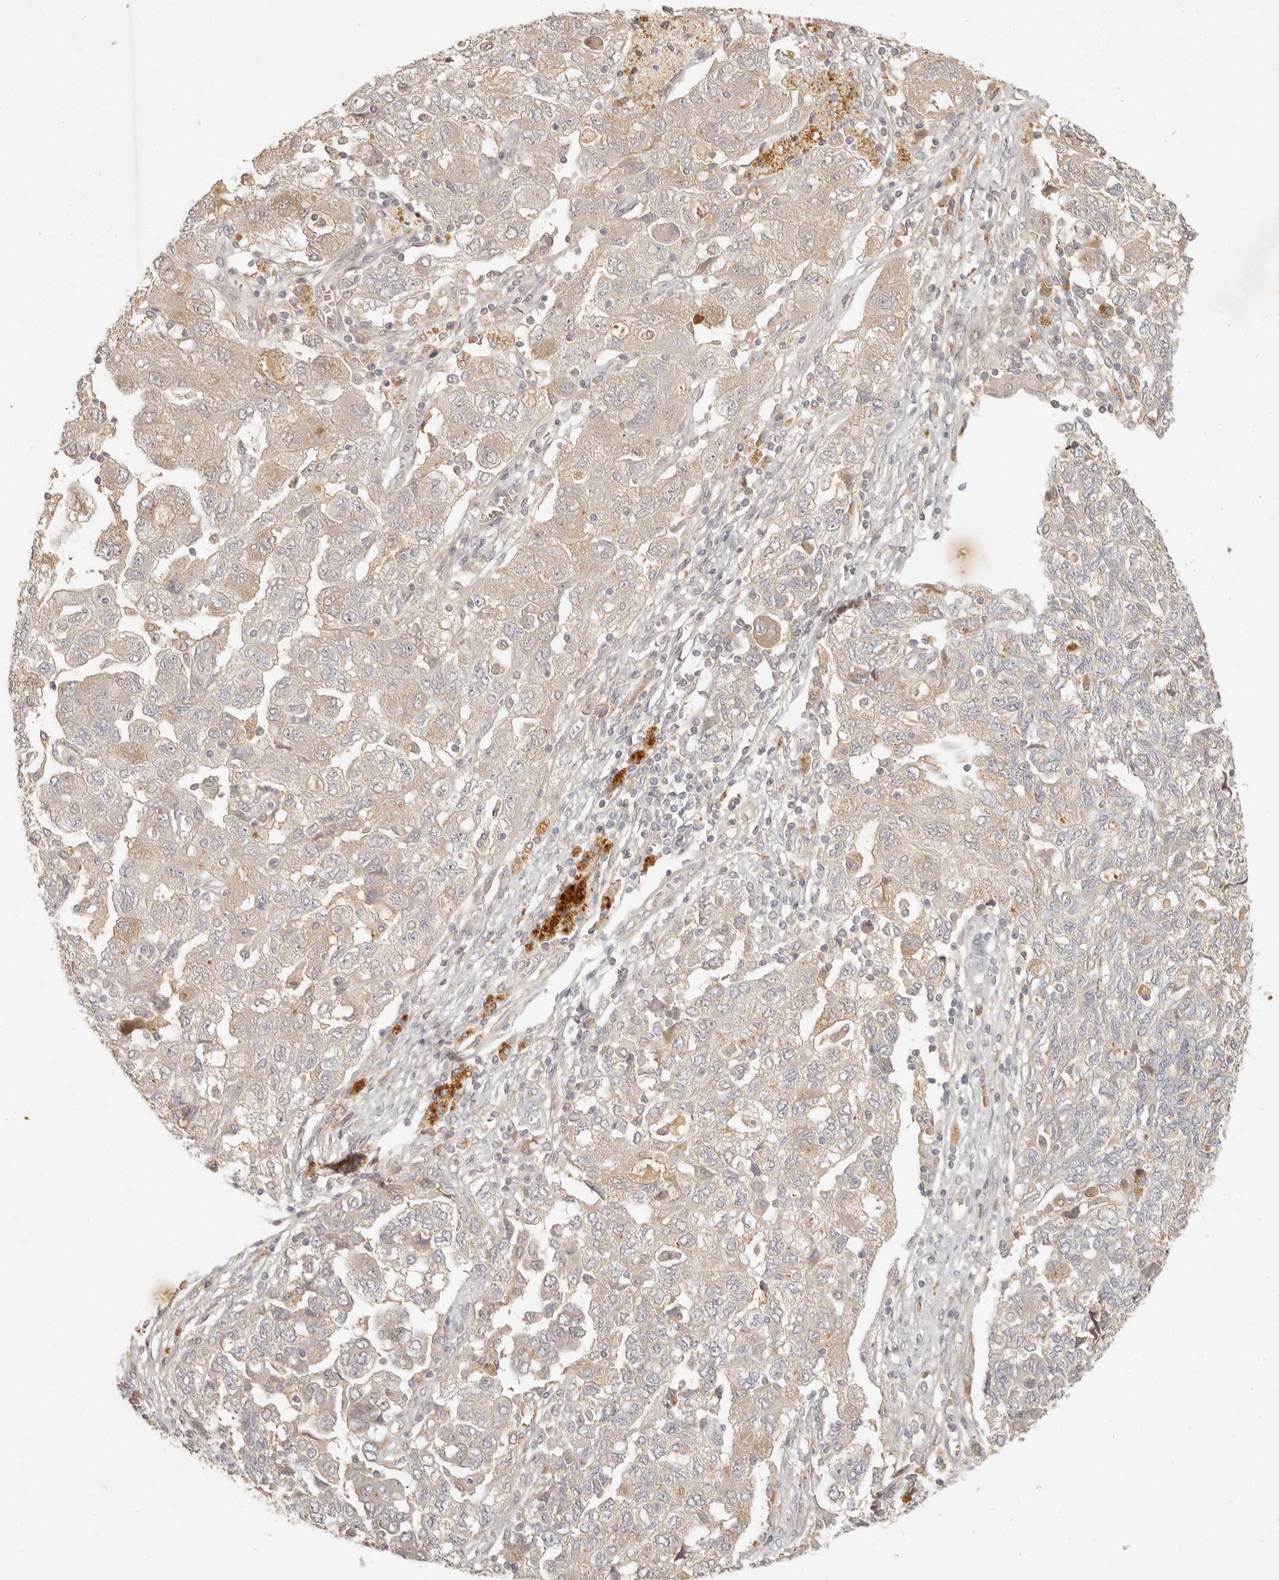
{"staining": {"intensity": "weak", "quantity": "25%-75%", "location": "cytoplasmic/membranous"}, "tissue": "ovarian cancer", "cell_type": "Tumor cells", "image_type": "cancer", "snomed": [{"axis": "morphology", "description": "Carcinoma, NOS"}, {"axis": "morphology", "description": "Cystadenocarcinoma, serous, NOS"}, {"axis": "topography", "description": "Ovary"}], "caption": "There is low levels of weak cytoplasmic/membranous positivity in tumor cells of ovarian cancer, as demonstrated by immunohistochemical staining (brown color).", "gene": "UBXN11", "patient": {"sex": "female", "age": 69}}